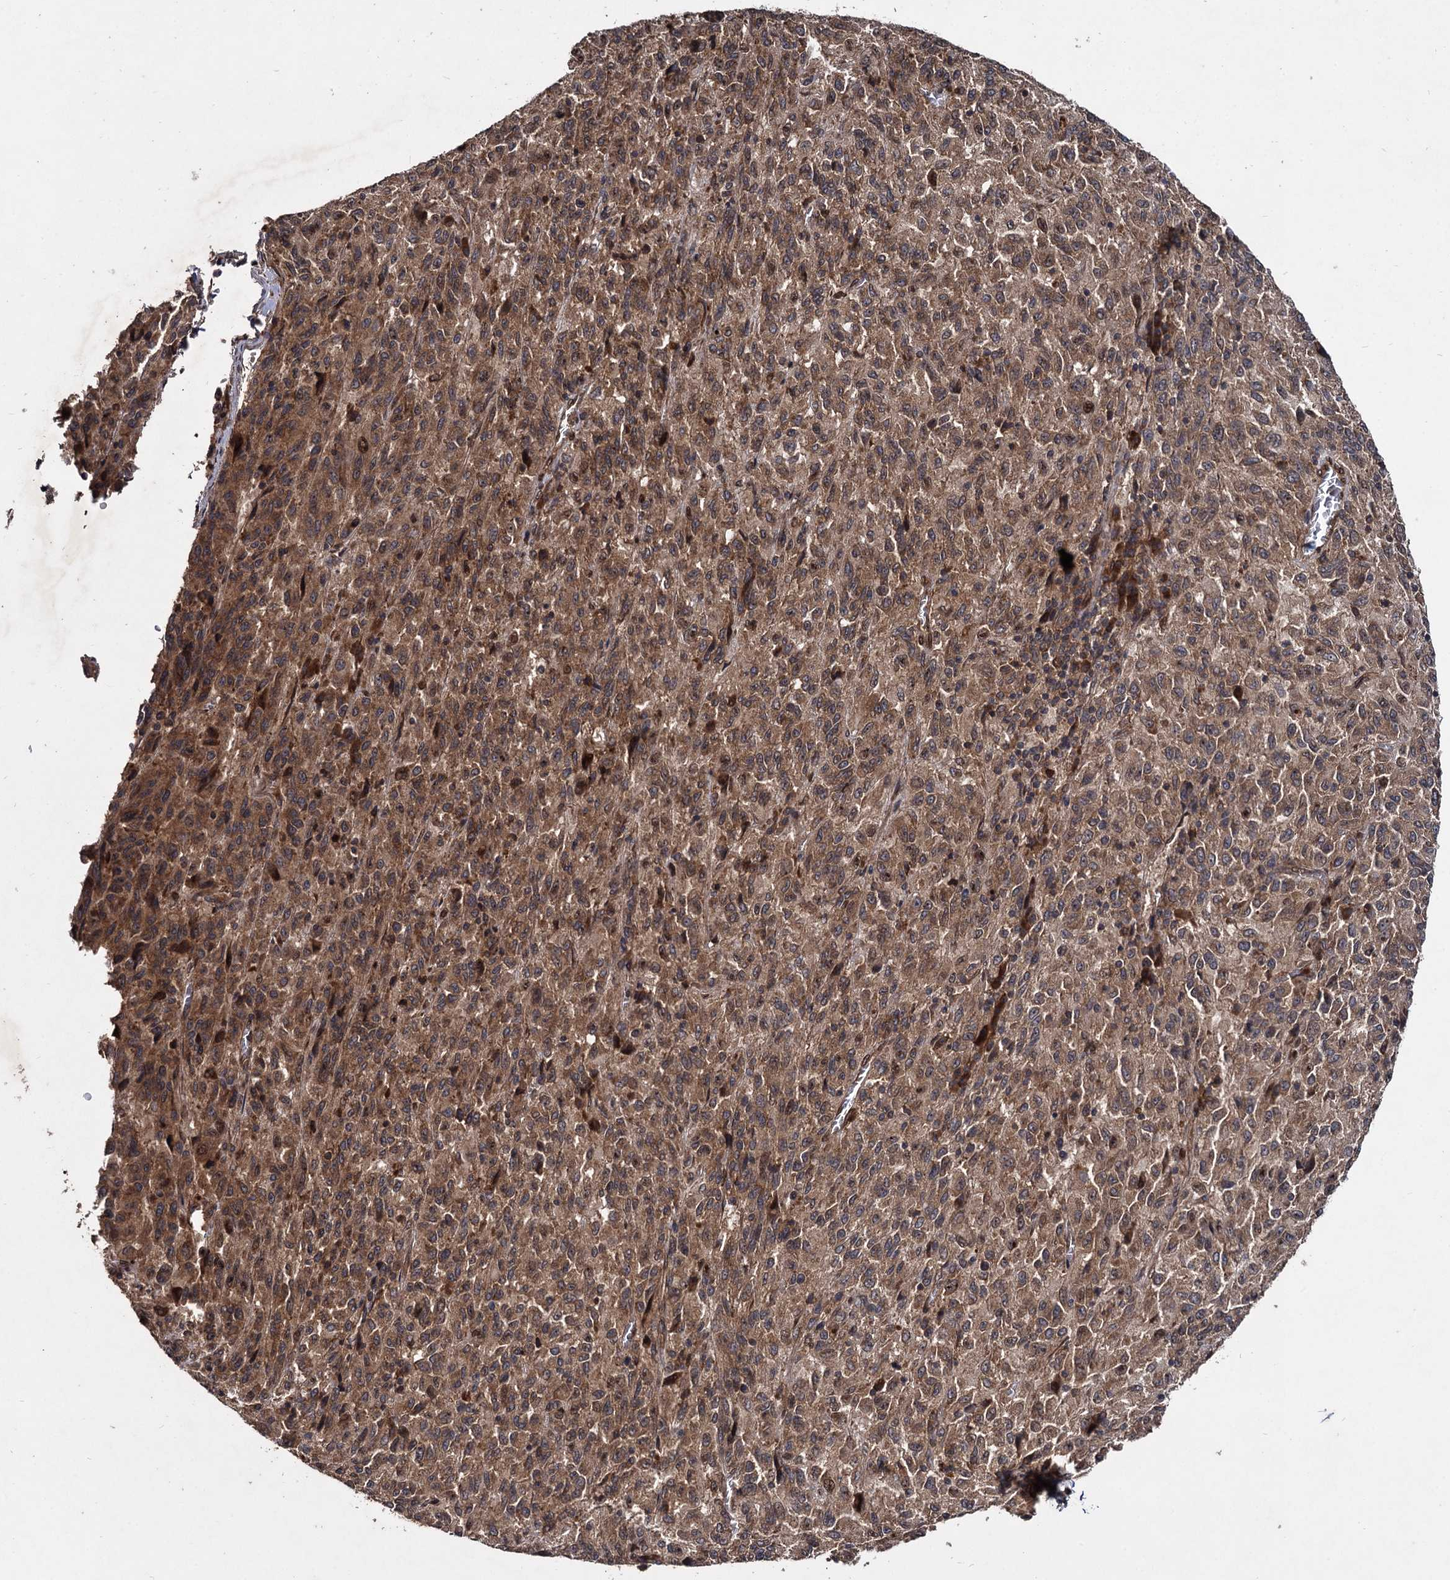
{"staining": {"intensity": "moderate", "quantity": ">75%", "location": "cytoplasmic/membranous"}, "tissue": "melanoma", "cell_type": "Tumor cells", "image_type": "cancer", "snomed": [{"axis": "morphology", "description": "Malignant melanoma, Metastatic site"}, {"axis": "topography", "description": "Lung"}], "caption": "IHC photomicrograph of neoplastic tissue: human melanoma stained using IHC shows medium levels of moderate protein expression localized specifically in the cytoplasmic/membranous of tumor cells, appearing as a cytoplasmic/membranous brown color.", "gene": "DCP1B", "patient": {"sex": "male", "age": 64}}